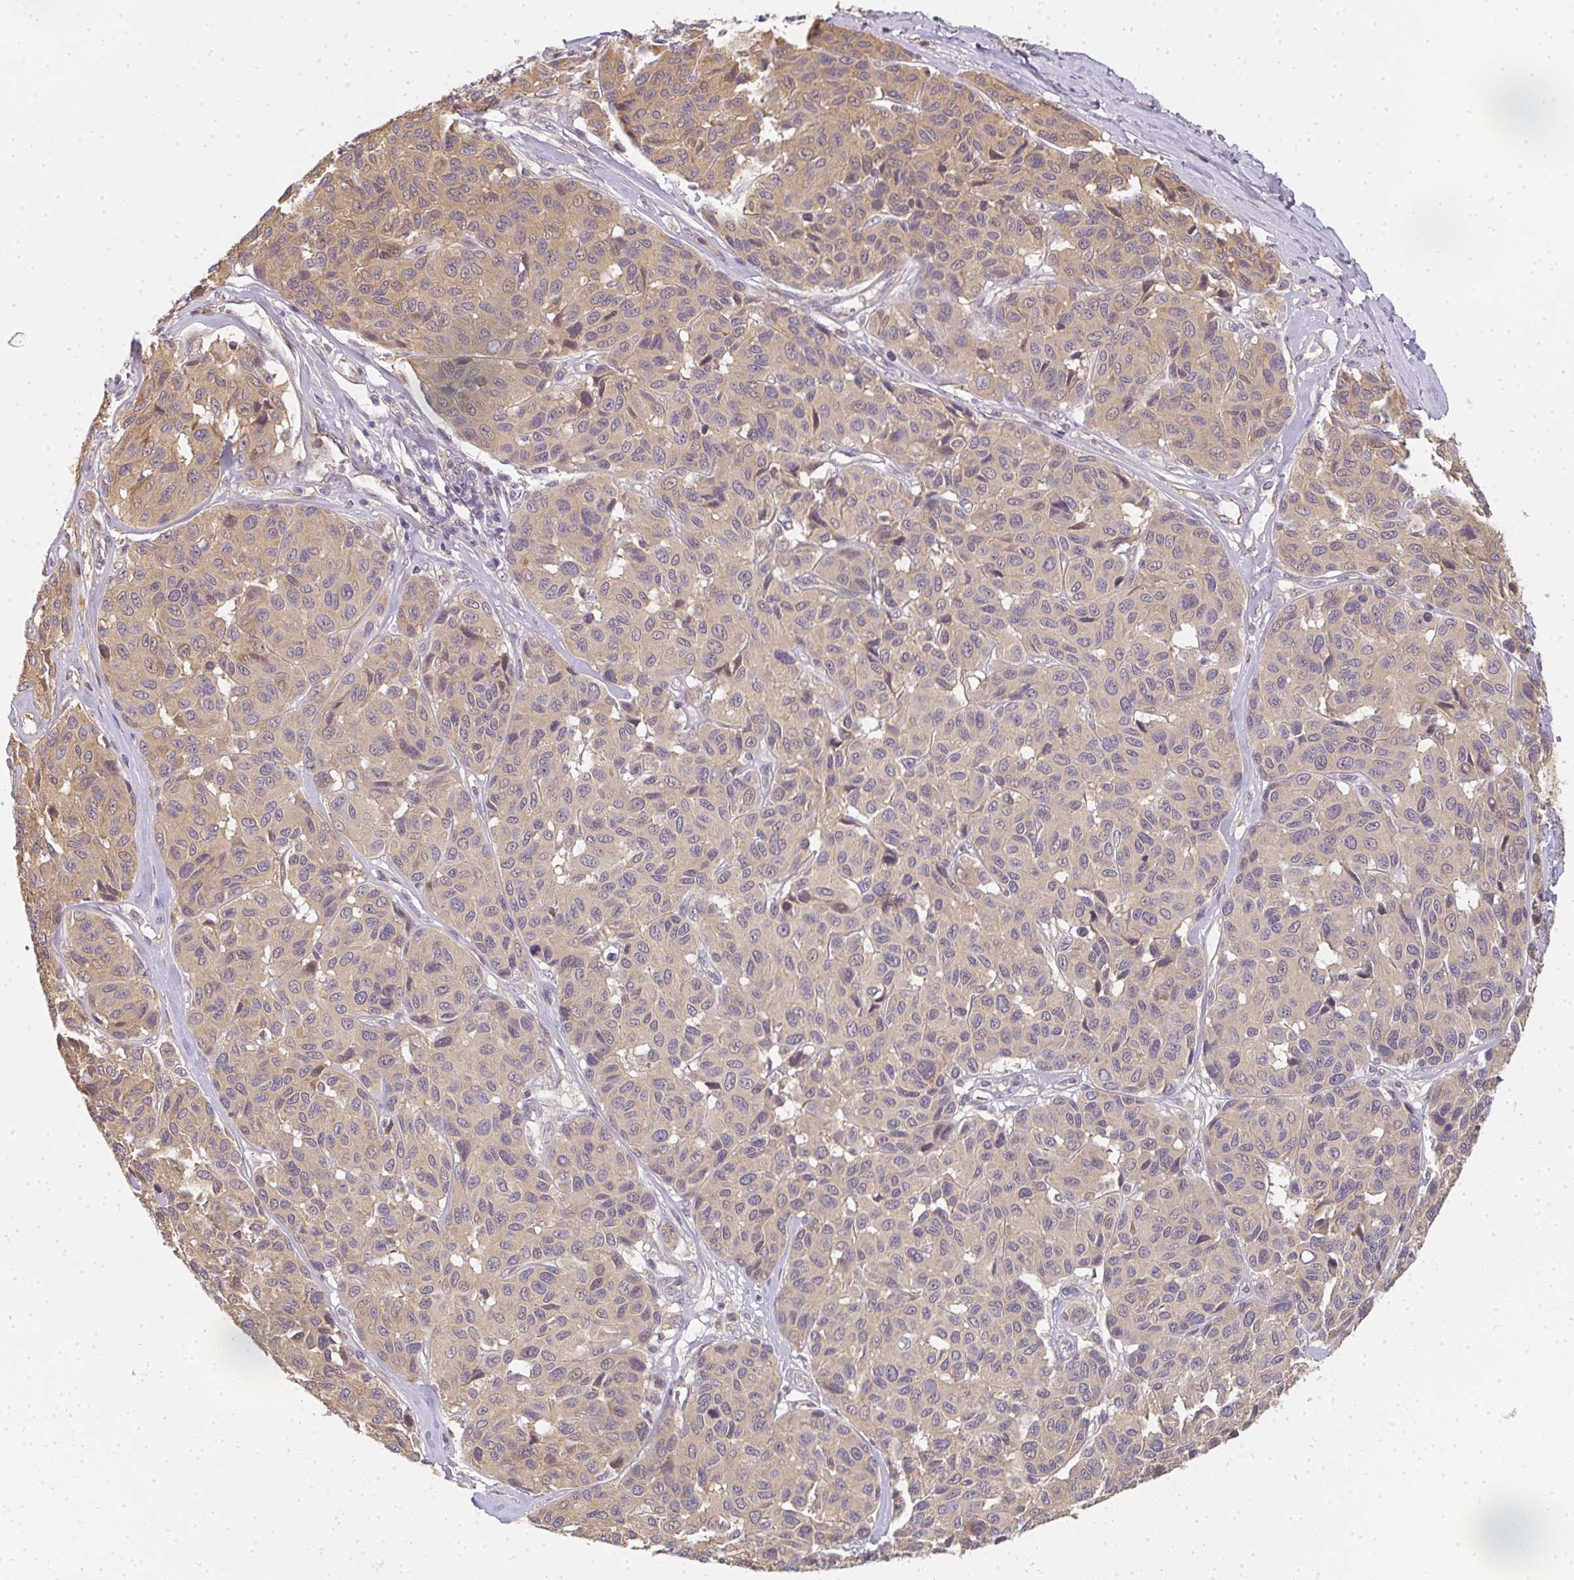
{"staining": {"intensity": "weak", "quantity": "25%-75%", "location": "cytoplasmic/membranous"}, "tissue": "melanoma", "cell_type": "Tumor cells", "image_type": "cancer", "snomed": [{"axis": "morphology", "description": "Malignant melanoma, NOS"}, {"axis": "topography", "description": "Skin"}], "caption": "DAB immunohistochemical staining of malignant melanoma exhibits weak cytoplasmic/membranous protein staining in about 25%-75% of tumor cells.", "gene": "SLC35B3", "patient": {"sex": "female", "age": 66}}